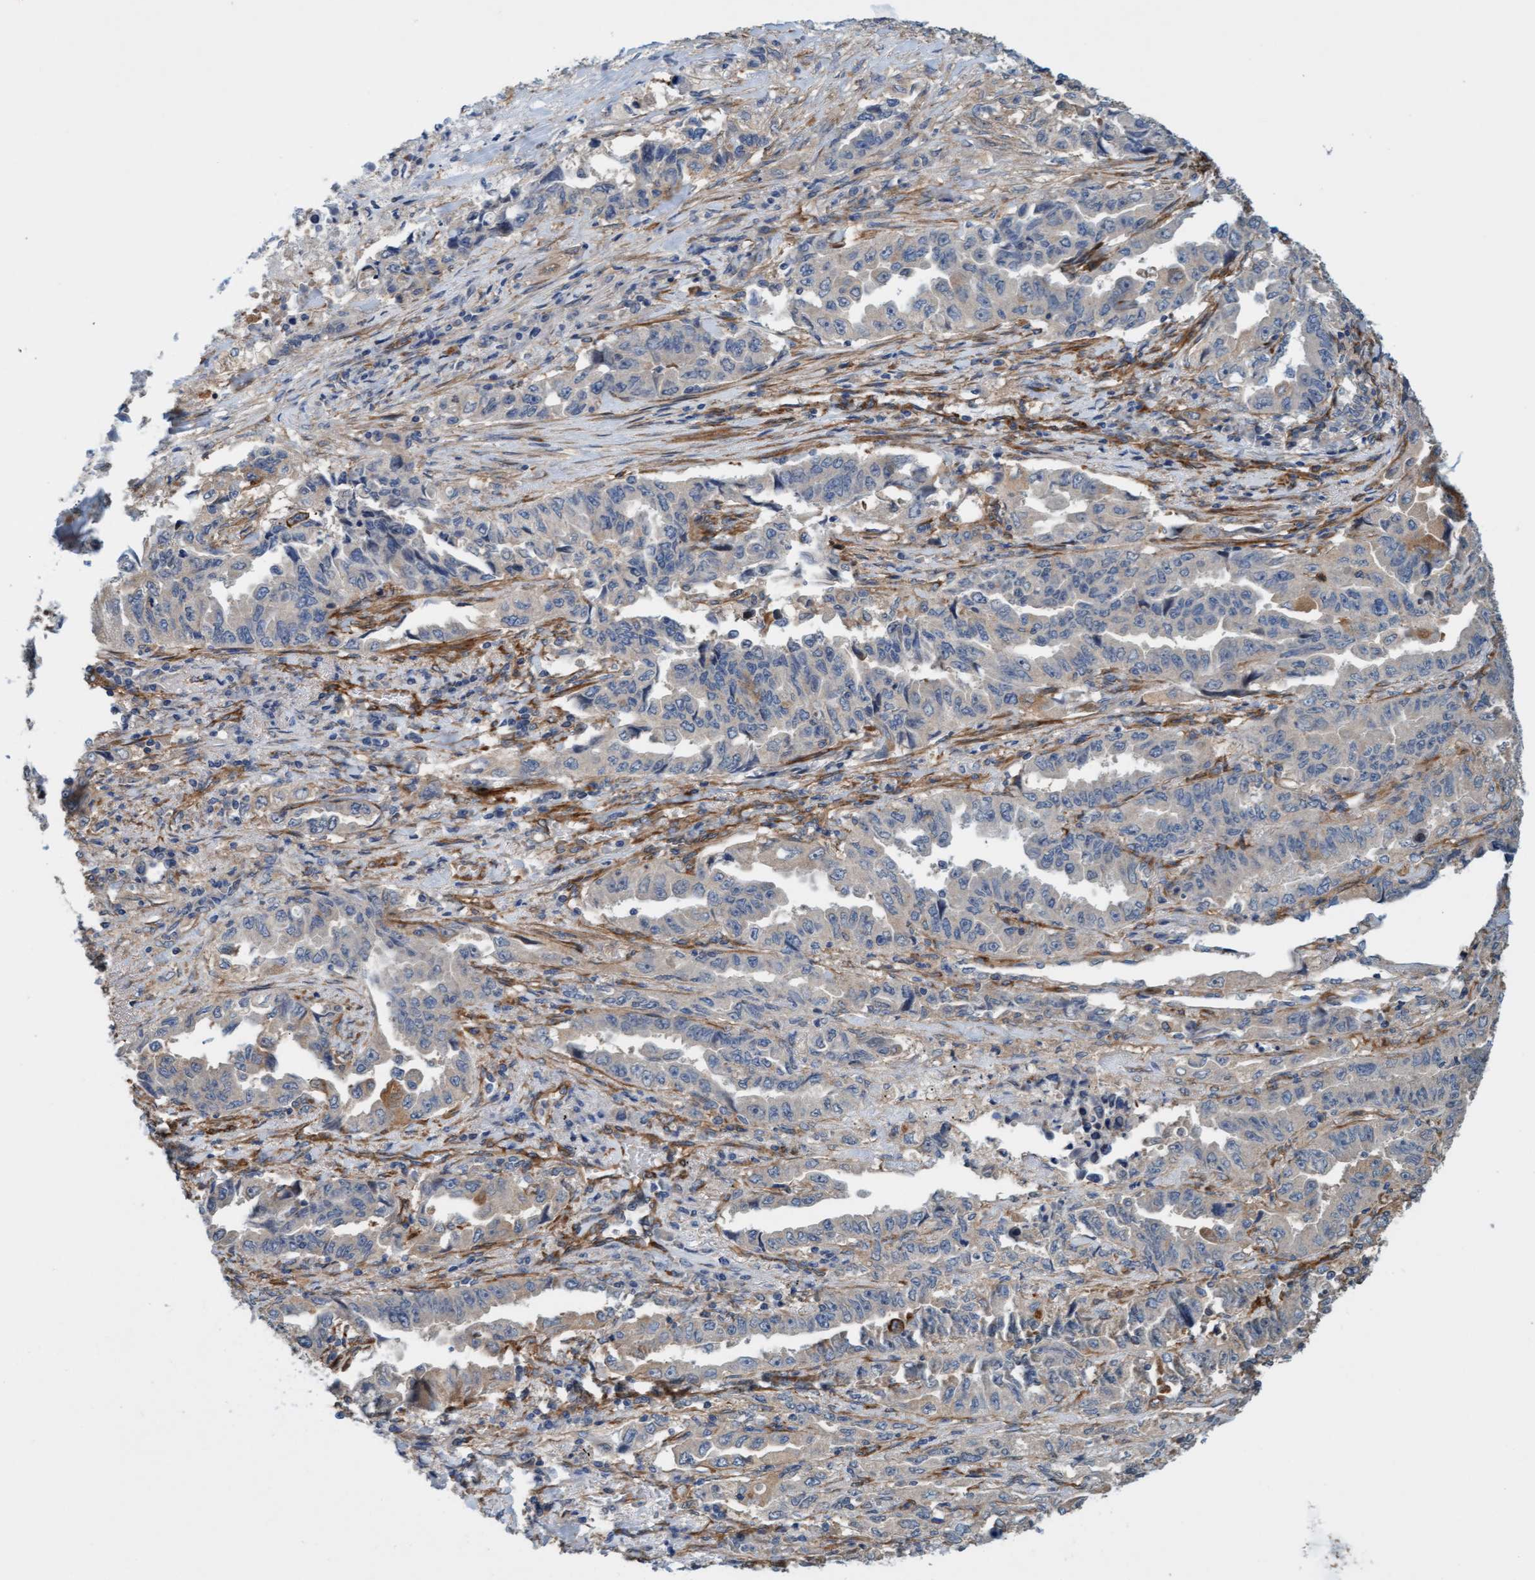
{"staining": {"intensity": "negative", "quantity": "none", "location": "none"}, "tissue": "lung cancer", "cell_type": "Tumor cells", "image_type": "cancer", "snomed": [{"axis": "morphology", "description": "Adenocarcinoma, NOS"}, {"axis": "topography", "description": "Lung"}], "caption": "Tumor cells show no significant staining in lung cancer.", "gene": "FMNL3", "patient": {"sex": "female", "age": 51}}